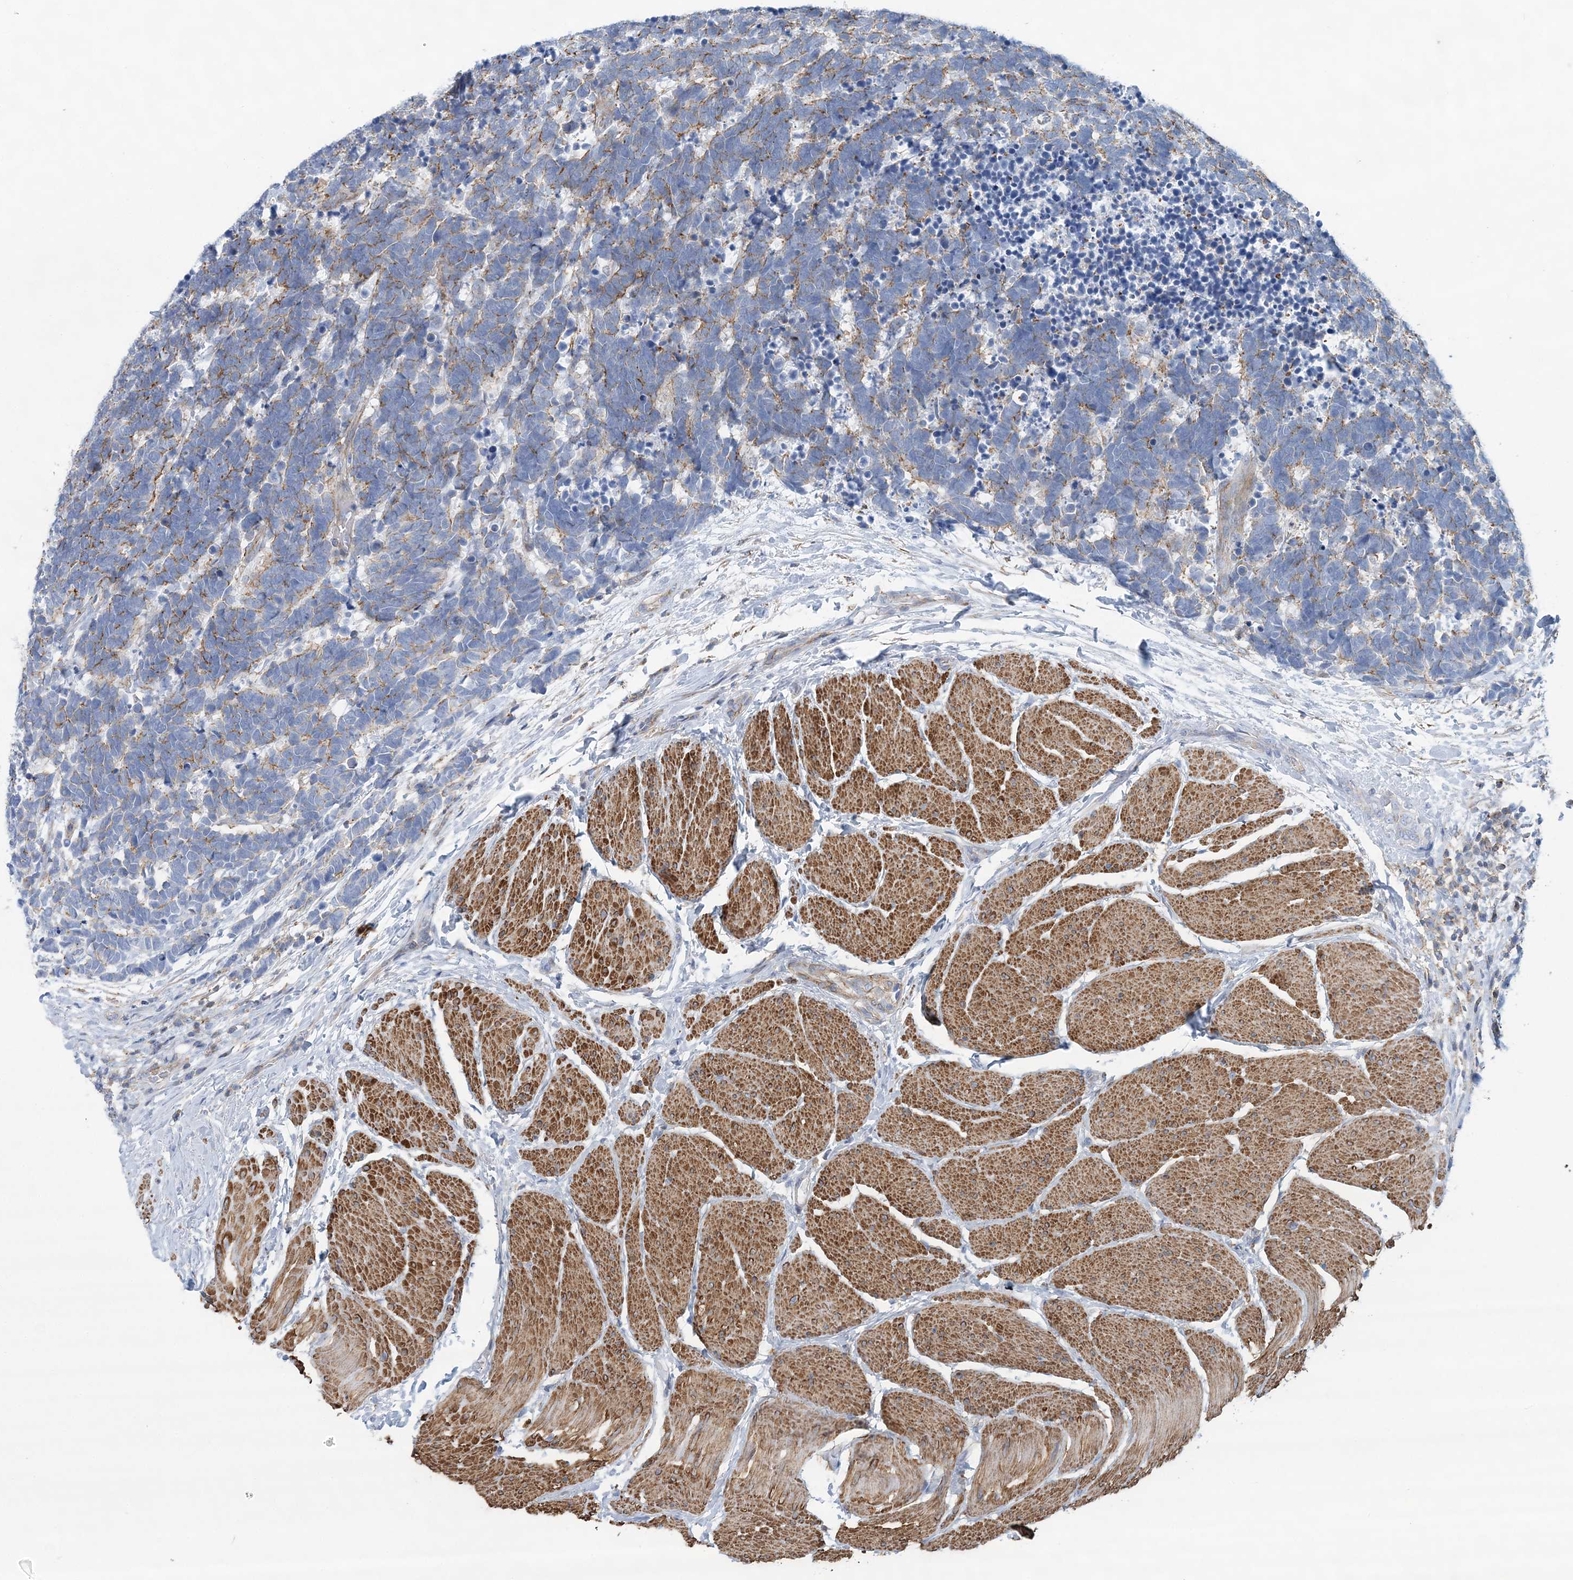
{"staining": {"intensity": "moderate", "quantity": "25%-75%", "location": "cytoplasmic/membranous"}, "tissue": "carcinoid", "cell_type": "Tumor cells", "image_type": "cancer", "snomed": [{"axis": "morphology", "description": "Carcinoma, NOS"}, {"axis": "morphology", "description": "Carcinoid, malignant, NOS"}, {"axis": "topography", "description": "Urinary bladder"}], "caption": "Immunohistochemistry (IHC) photomicrograph of carcinoma stained for a protein (brown), which demonstrates medium levels of moderate cytoplasmic/membranous positivity in about 25%-75% of tumor cells.", "gene": "C11orf21", "patient": {"sex": "male", "age": 57}}